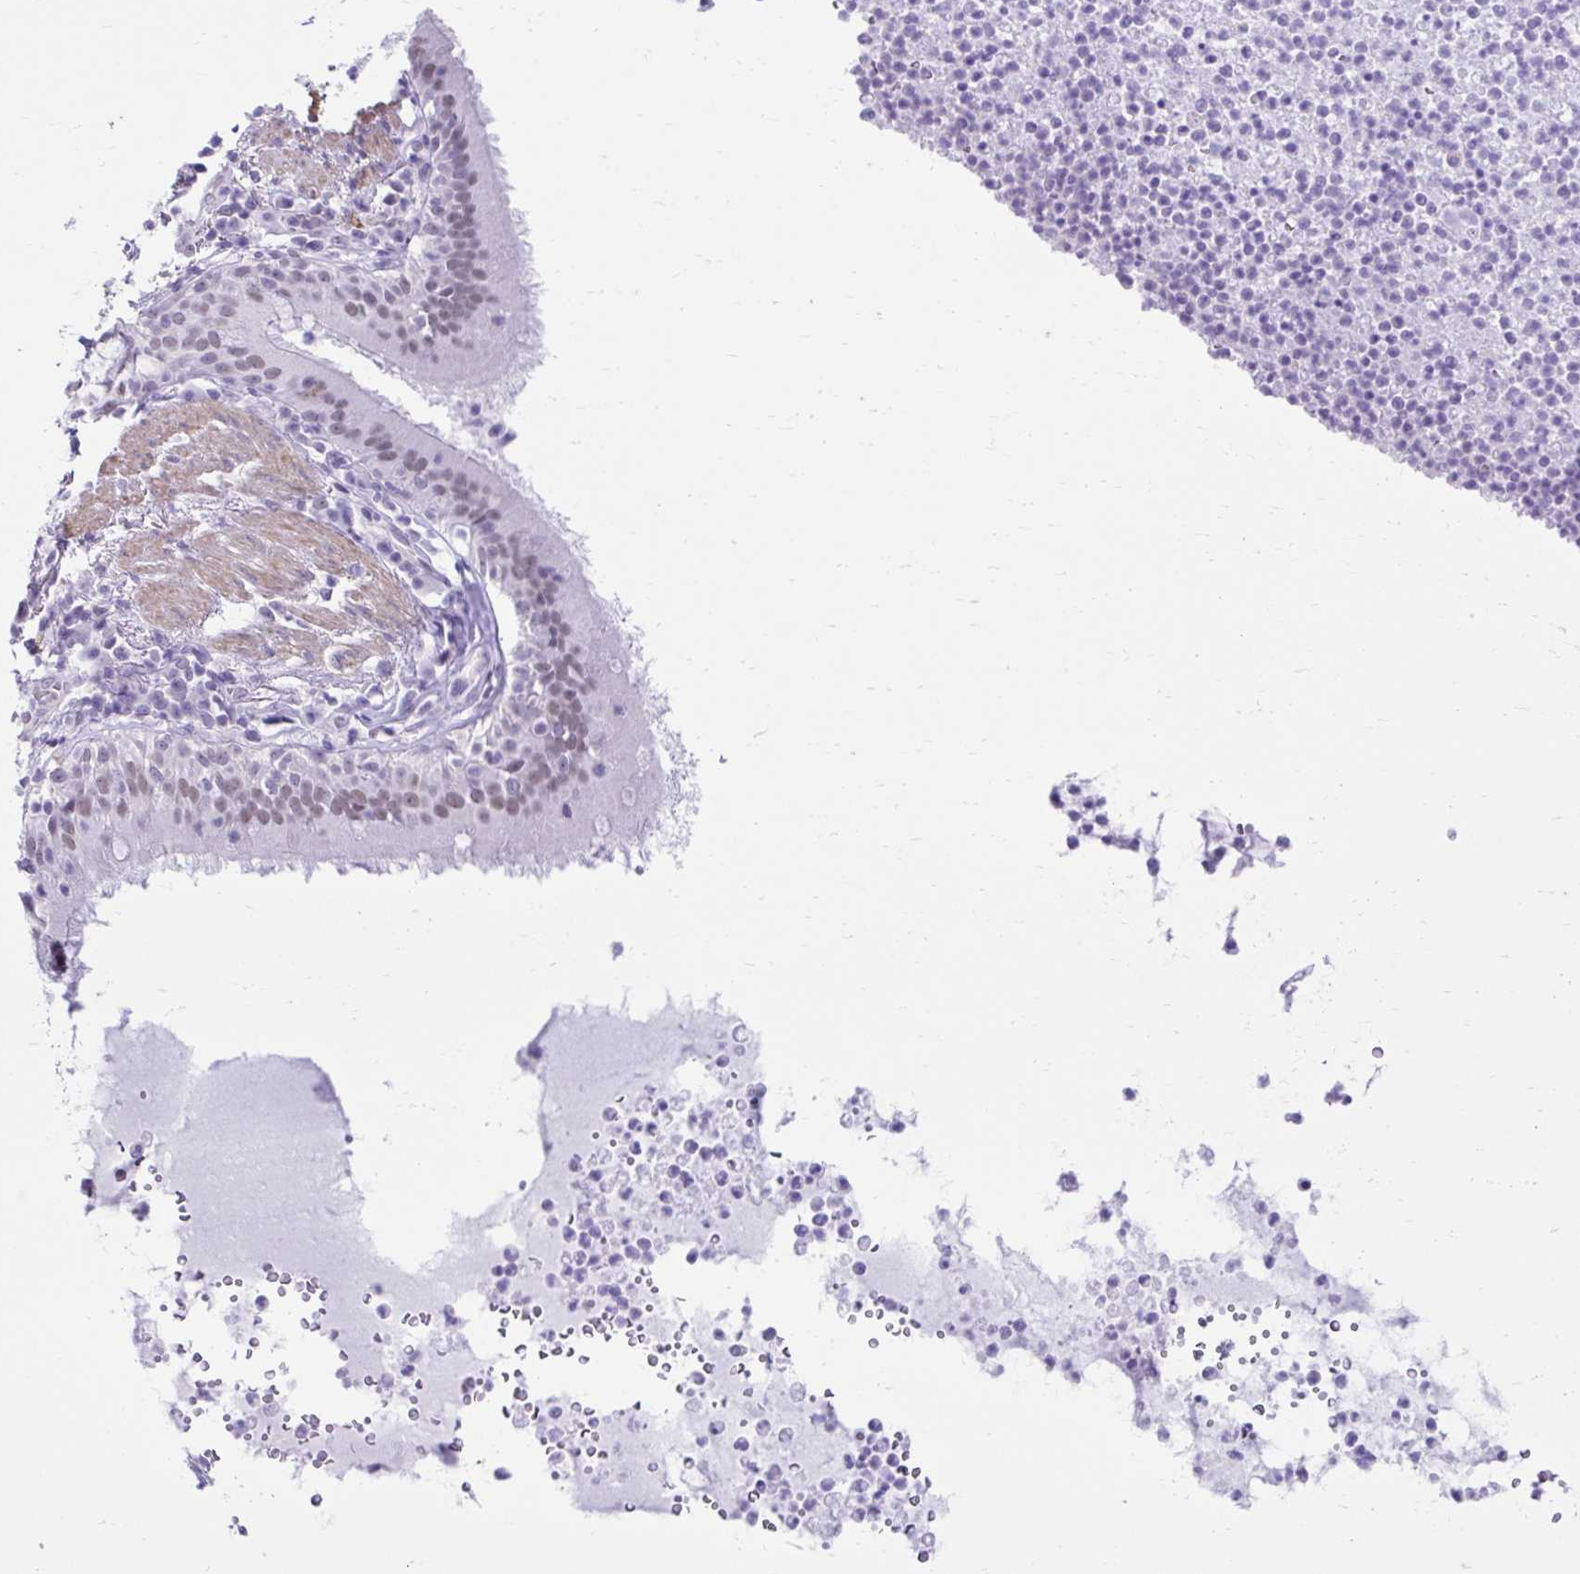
{"staining": {"intensity": "weak", "quantity": "25%-75%", "location": "nuclear"}, "tissue": "bronchus", "cell_type": "Respiratory epithelial cells", "image_type": "normal", "snomed": [{"axis": "morphology", "description": "Normal tissue, NOS"}, {"axis": "topography", "description": "Cartilage tissue"}, {"axis": "topography", "description": "Bronchus"}], "caption": "Protein expression by immunohistochemistry (IHC) reveals weak nuclear positivity in approximately 25%-75% of respiratory epithelial cells in normal bronchus.", "gene": "DCAF17", "patient": {"sex": "male", "age": 56}}